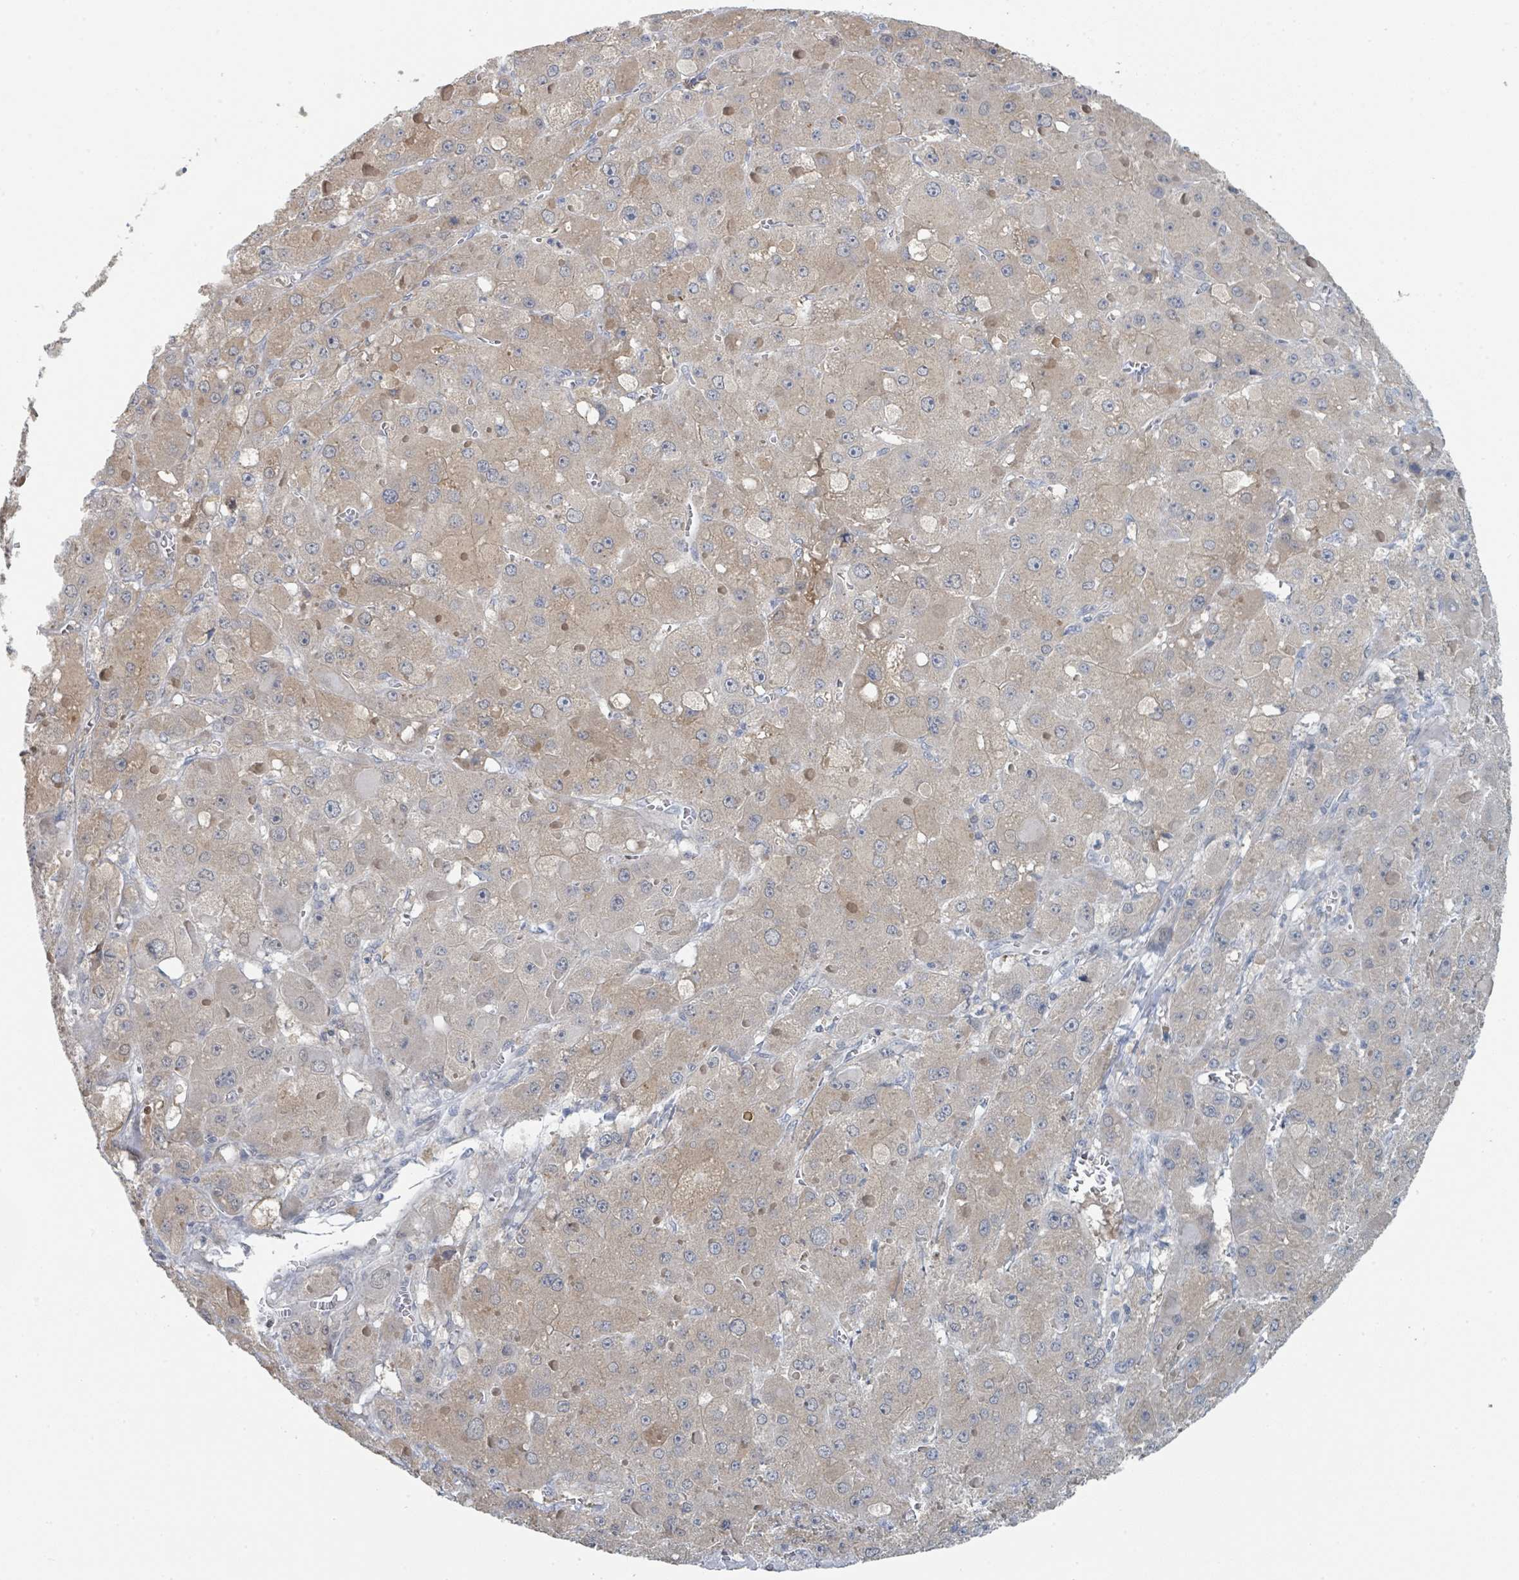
{"staining": {"intensity": "weak", "quantity": "25%-75%", "location": "cytoplasmic/membranous"}, "tissue": "liver cancer", "cell_type": "Tumor cells", "image_type": "cancer", "snomed": [{"axis": "morphology", "description": "Carcinoma, Hepatocellular, NOS"}, {"axis": "topography", "description": "Liver"}], "caption": "An immunohistochemistry (IHC) micrograph of neoplastic tissue is shown. Protein staining in brown labels weak cytoplasmic/membranous positivity in hepatocellular carcinoma (liver) within tumor cells.", "gene": "ANKRD55", "patient": {"sex": "female", "age": 73}}